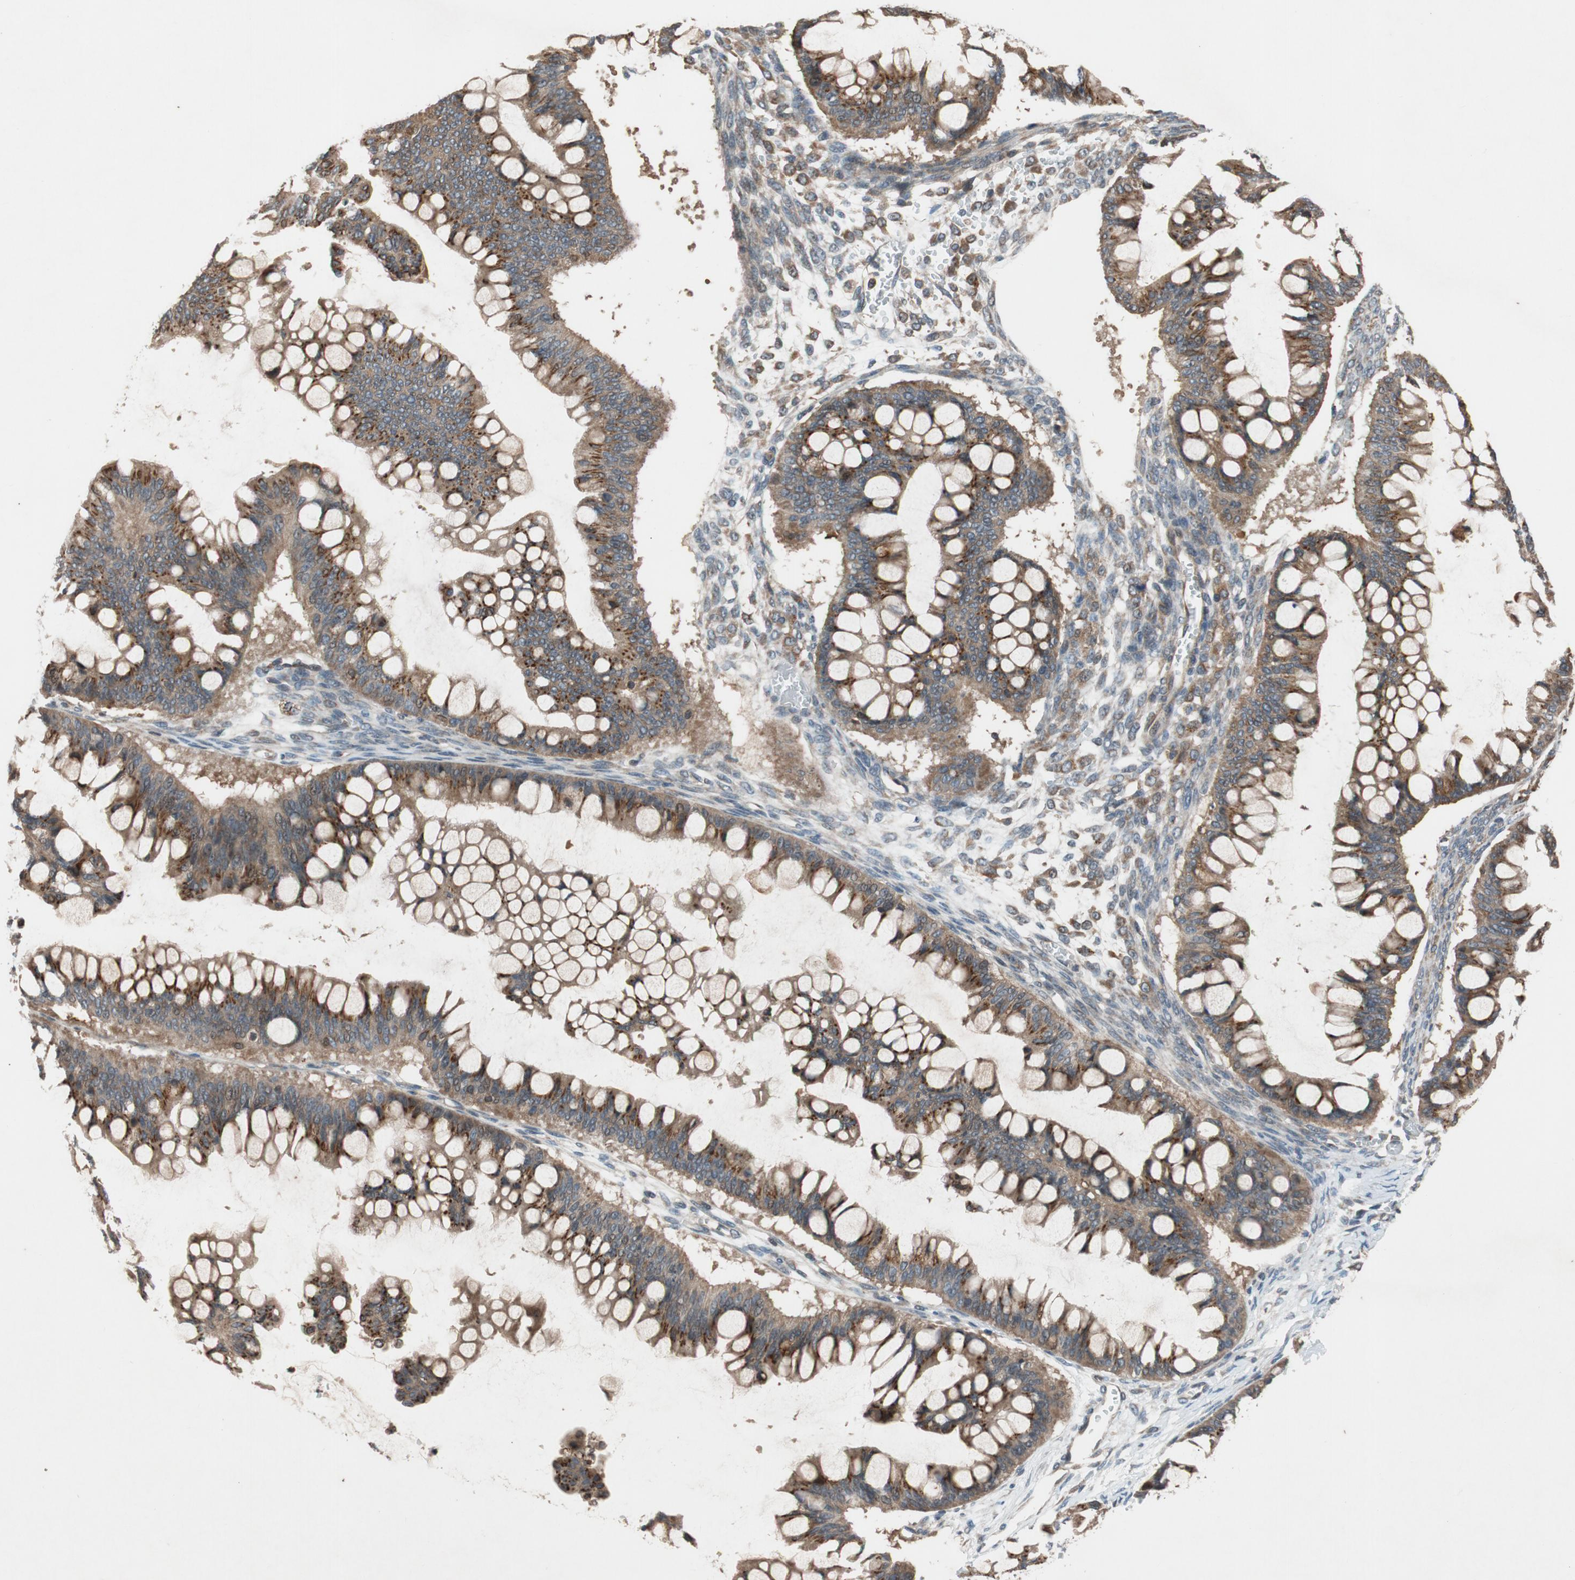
{"staining": {"intensity": "moderate", "quantity": ">75%", "location": "cytoplasmic/membranous"}, "tissue": "ovarian cancer", "cell_type": "Tumor cells", "image_type": "cancer", "snomed": [{"axis": "morphology", "description": "Cystadenocarcinoma, mucinous, NOS"}, {"axis": "topography", "description": "Ovary"}], "caption": "A micrograph of ovarian mucinous cystadenocarcinoma stained for a protein demonstrates moderate cytoplasmic/membranous brown staining in tumor cells.", "gene": "ATP2C1", "patient": {"sex": "female", "age": 73}}